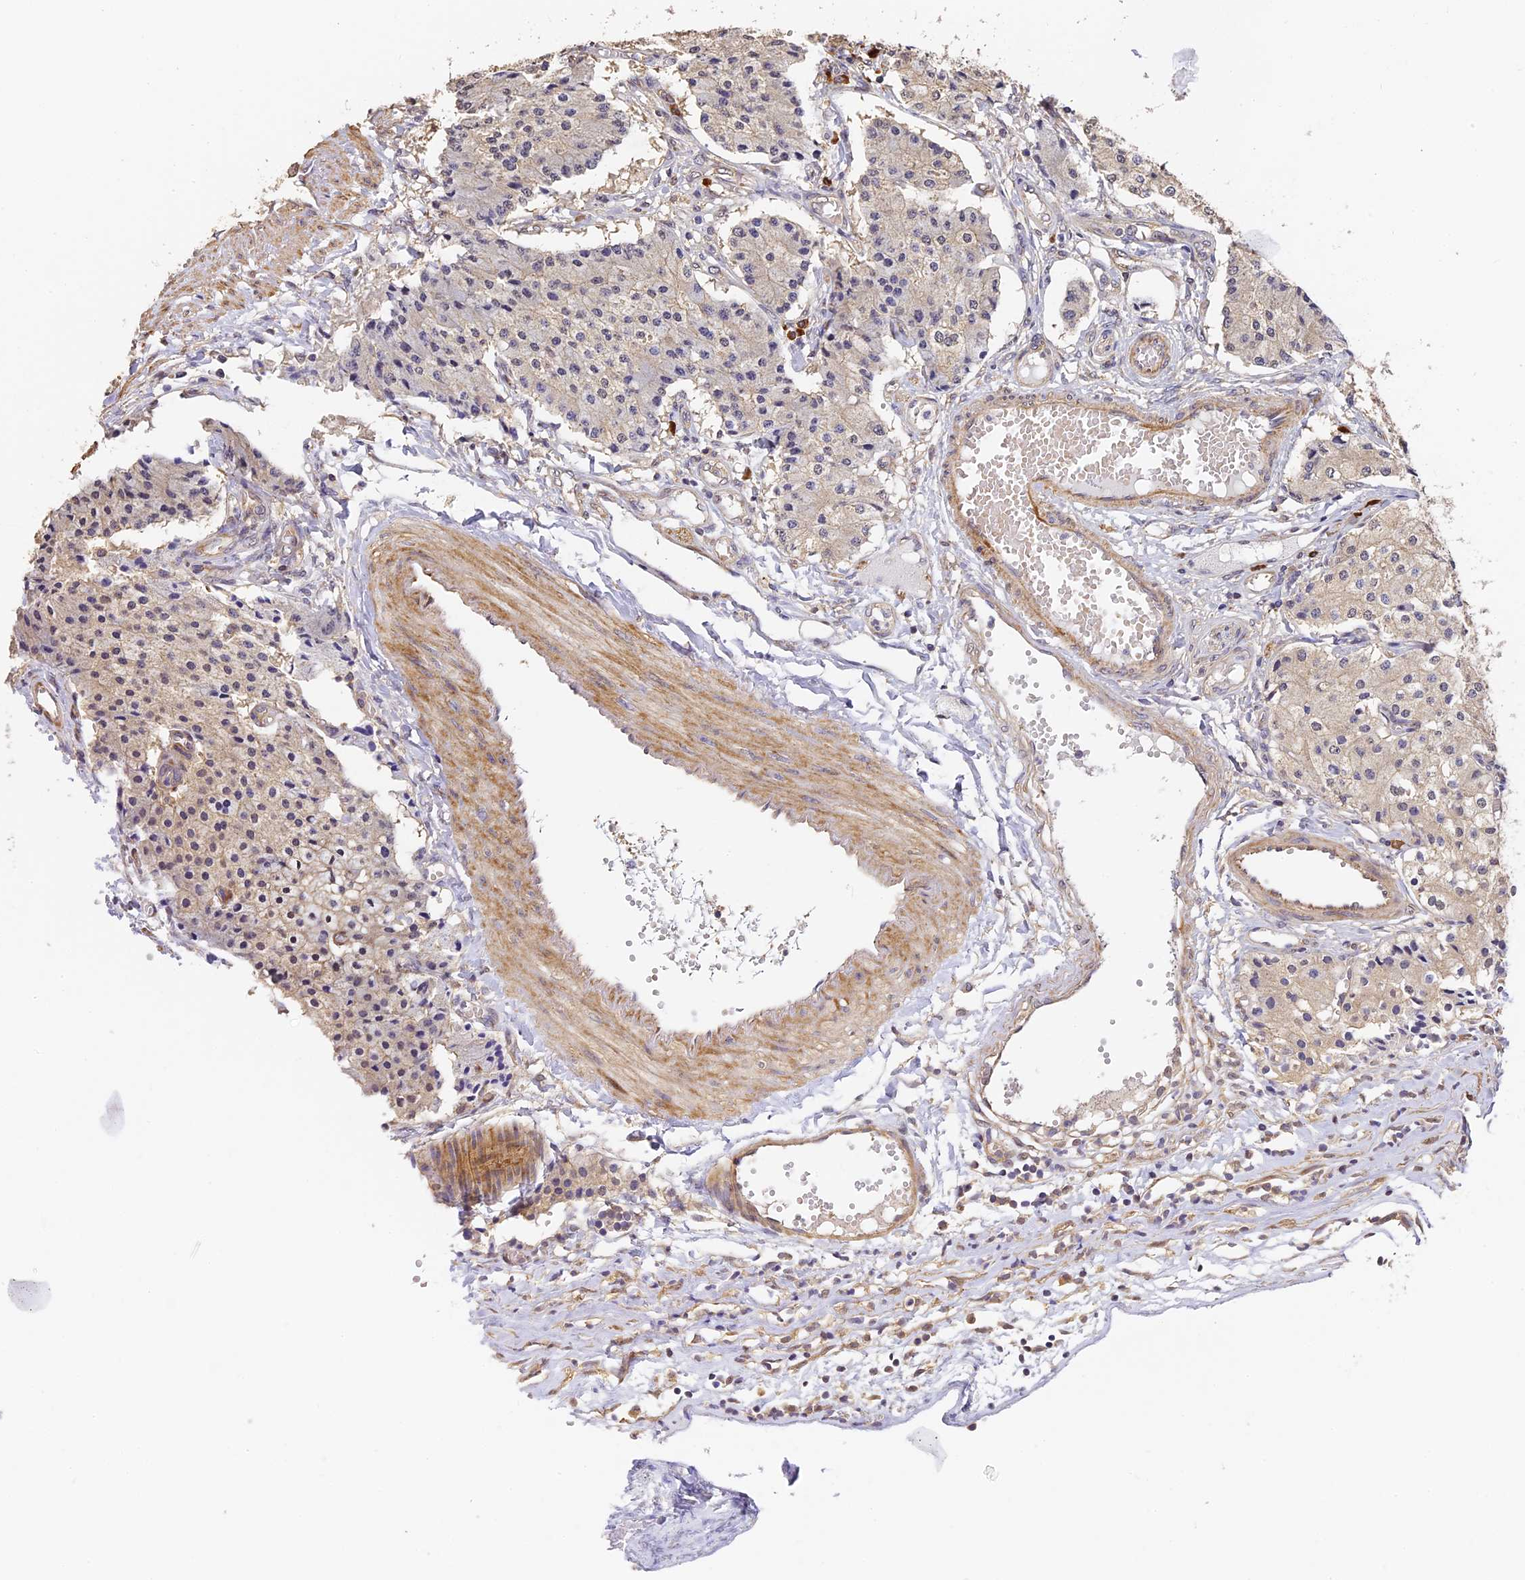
{"staining": {"intensity": "weak", "quantity": "<25%", "location": "cytoplasmic/membranous"}, "tissue": "carcinoid", "cell_type": "Tumor cells", "image_type": "cancer", "snomed": [{"axis": "morphology", "description": "Carcinoid, malignant, NOS"}, {"axis": "topography", "description": "Colon"}], "caption": "This photomicrograph is of carcinoid stained with immunohistochemistry (IHC) to label a protein in brown with the nuclei are counter-stained blue. There is no expression in tumor cells. Nuclei are stained in blue.", "gene": "SLC11A1", "patient": {"sex": "female", "age": 52}}